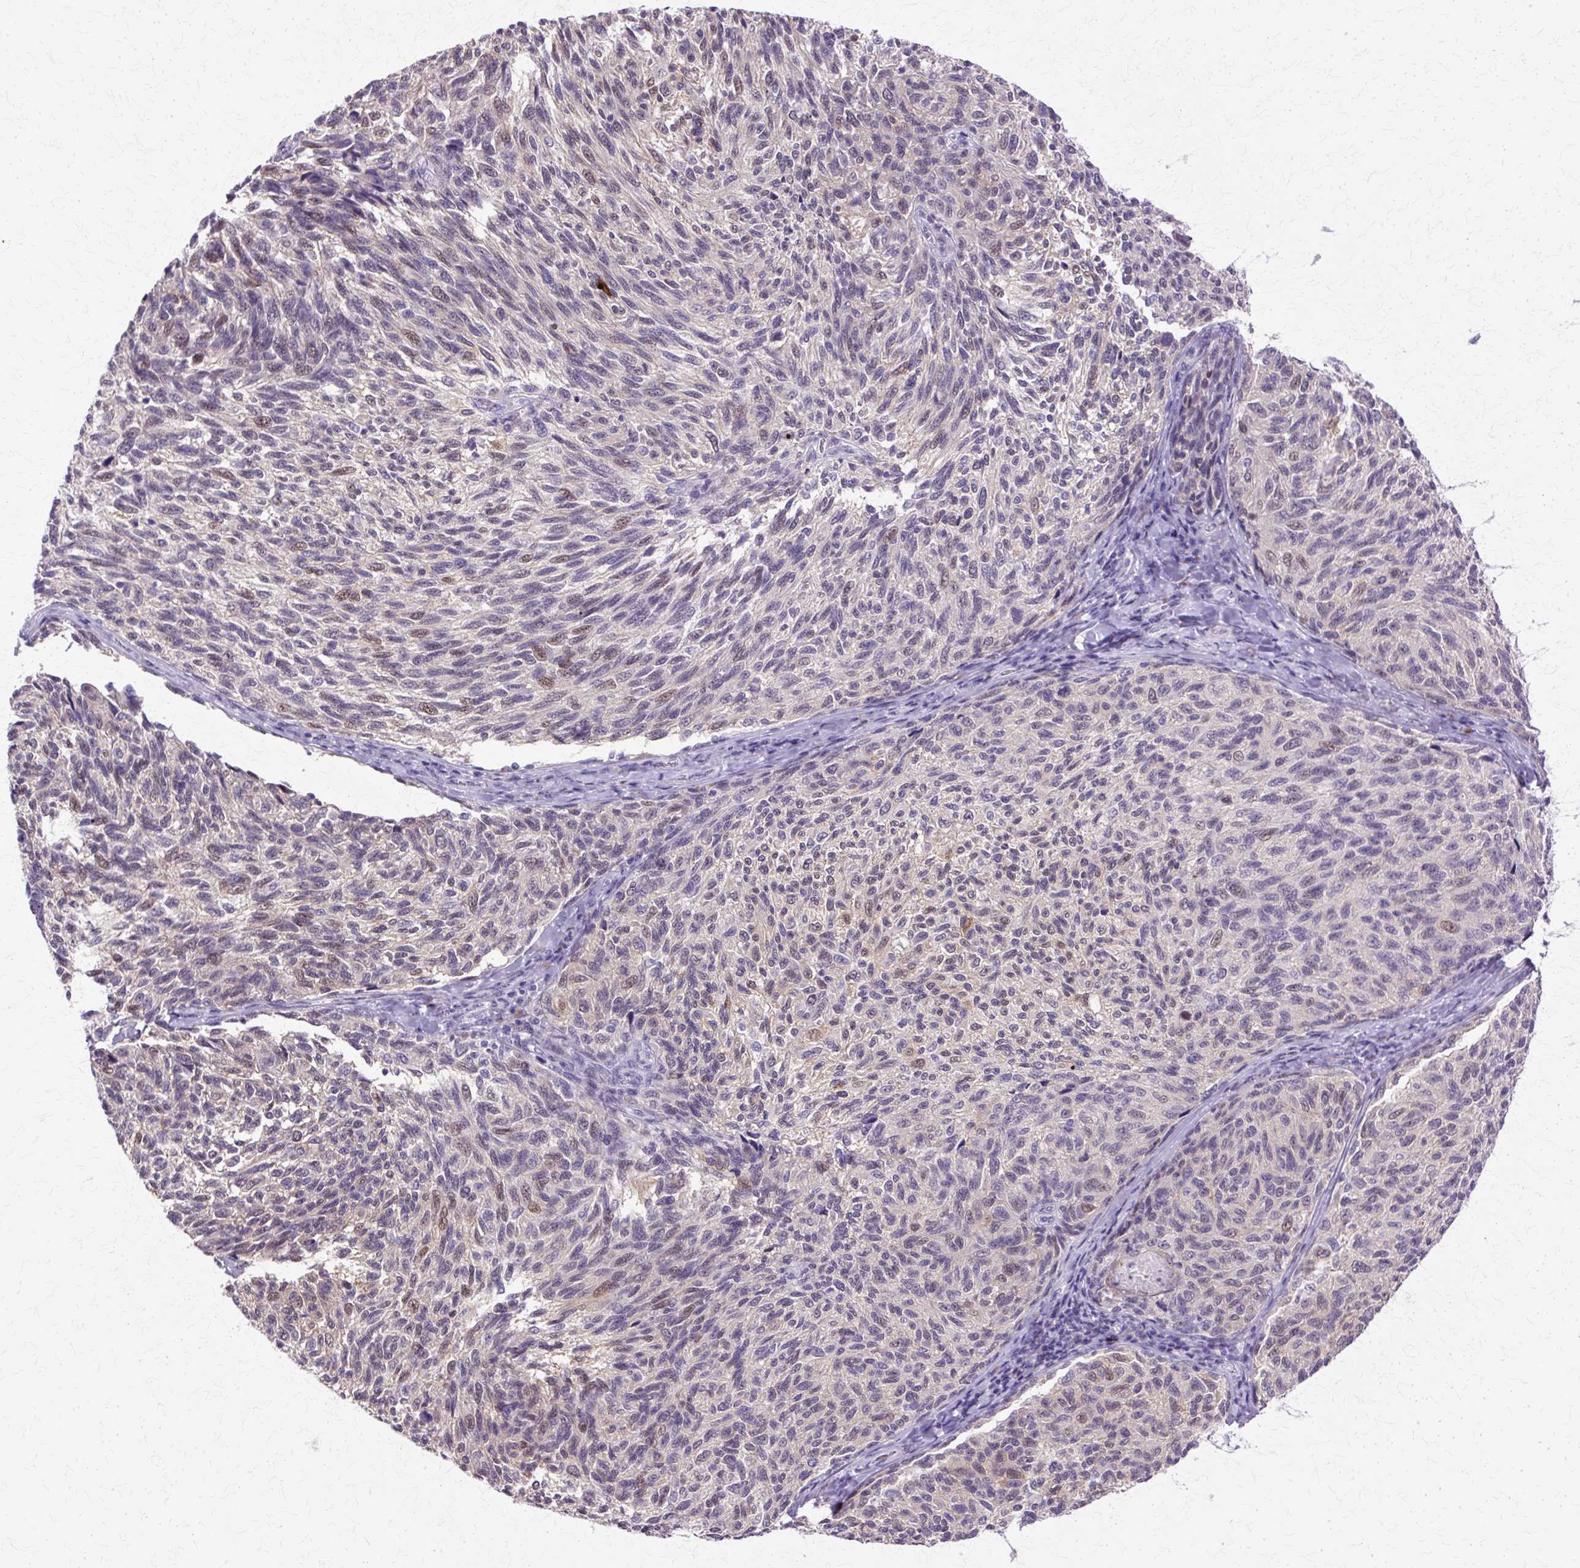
{"staining": {"intensity": "moderate", "quantity": "<25%", "location": "nuclear"}, "tissue": "melanoma", "cell_type": "Tumor cells", "image_type": "cancer", "snomed": [{"axis": "morphology", "description": "Malignant melanoma, NOS"}, {"axis": "topography", "description": "Skin"}], "caption": "Protein staining shows moderate nuclear positivity in approximately <25% of tumor cells in malignant melanoma.", "gene": "HSPA8", "patient": {"sex": "female", "age": 73}}